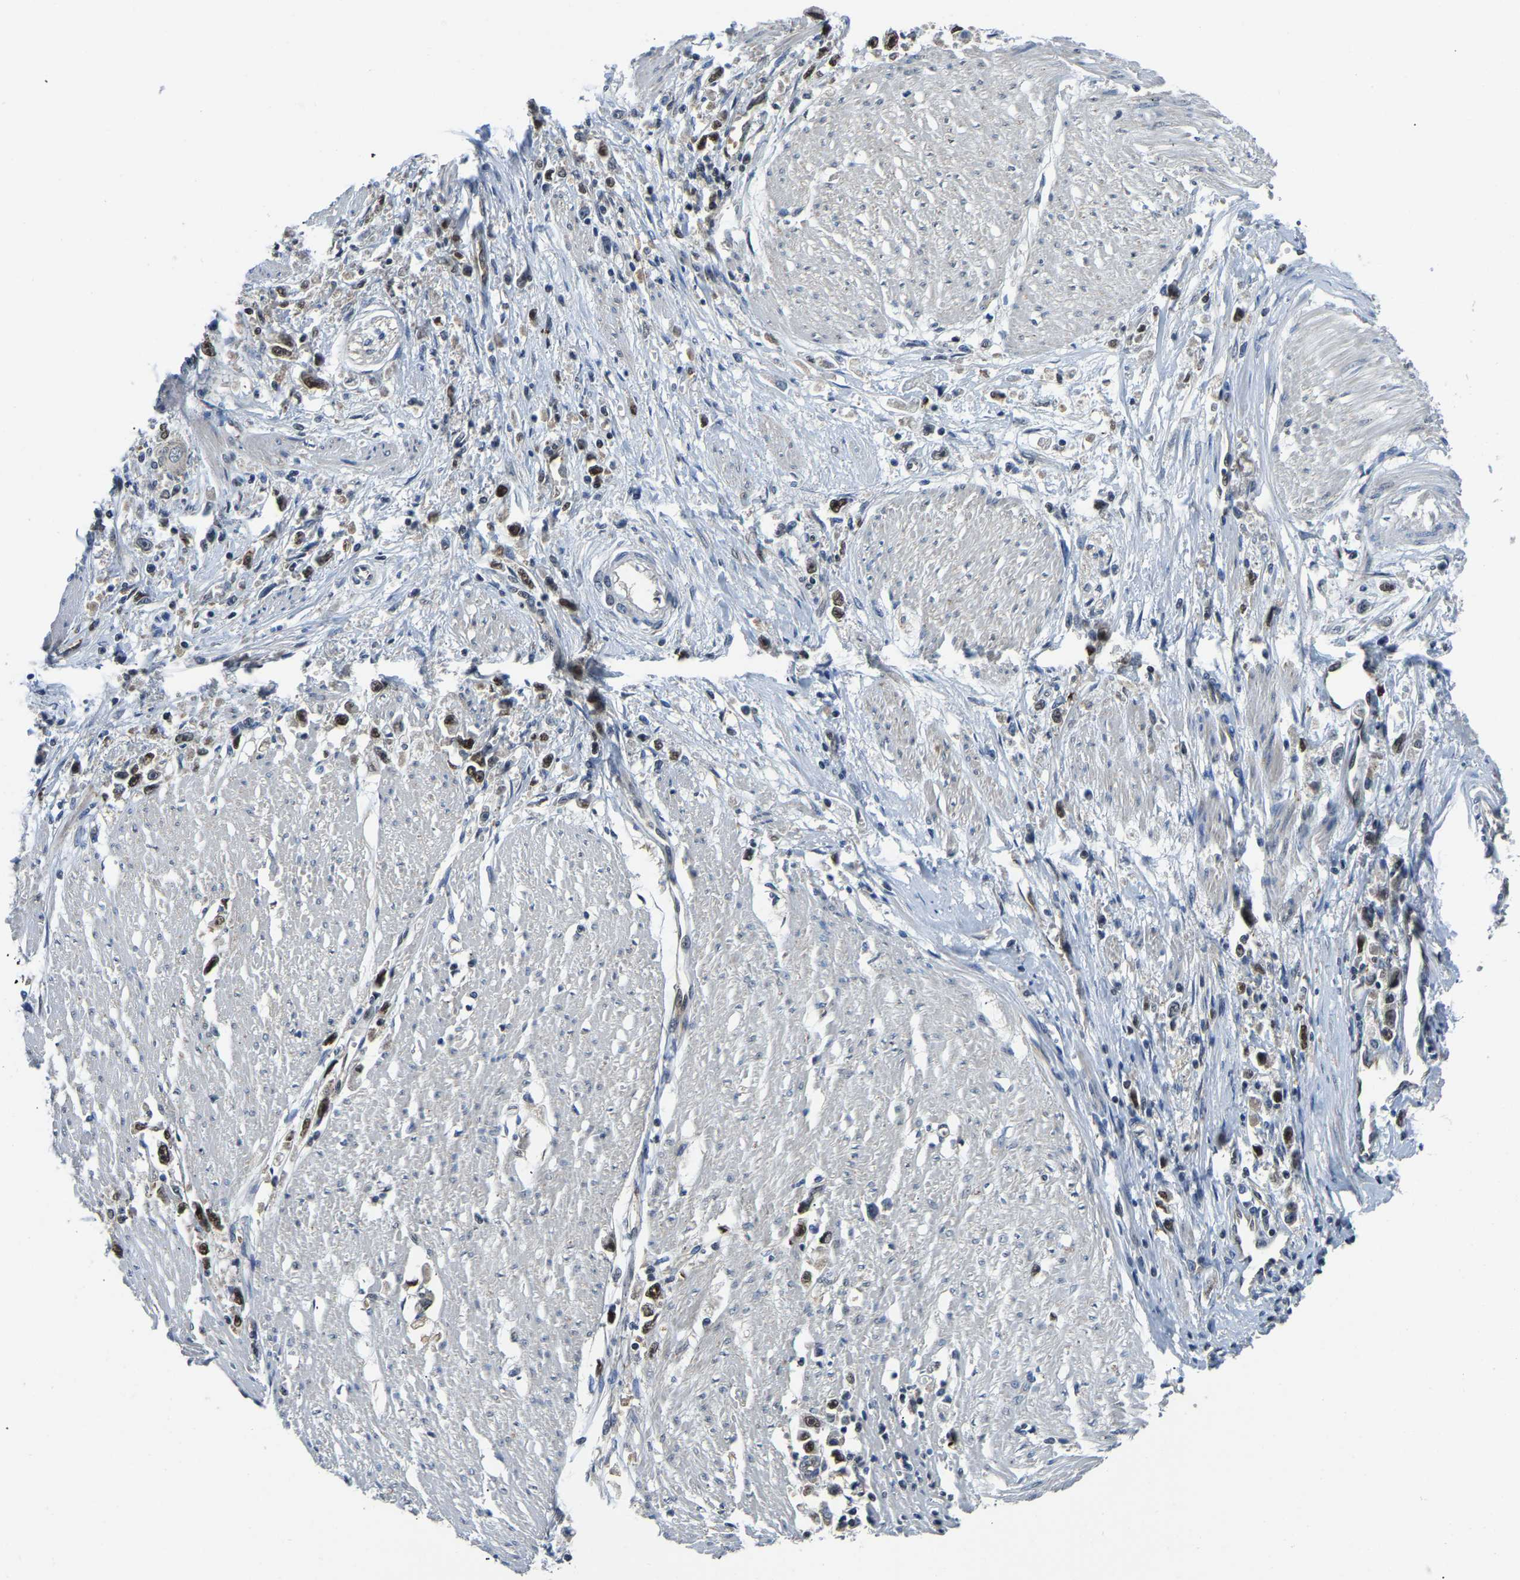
{"staining": {"intensity": "moderate", "quantity": ">75%", "location": "nuclear"}, "tissue": "stomach cancer", "cell_type": "Tumor cells", "image_type": "cancer", "snomed": [{"axis": "morphology", "description": "Adenocarcinoma, NOS"}, {"axis": "topography", "description": "Stomach"}], "caption": "Protein staining of stomach cancer (adenocarcinoma) tissue exhibits moderate nuclear expression in approximately >75% of tumor cells.", "gene": "DFFA", "patient": {"sex": "female", "age": 59}}